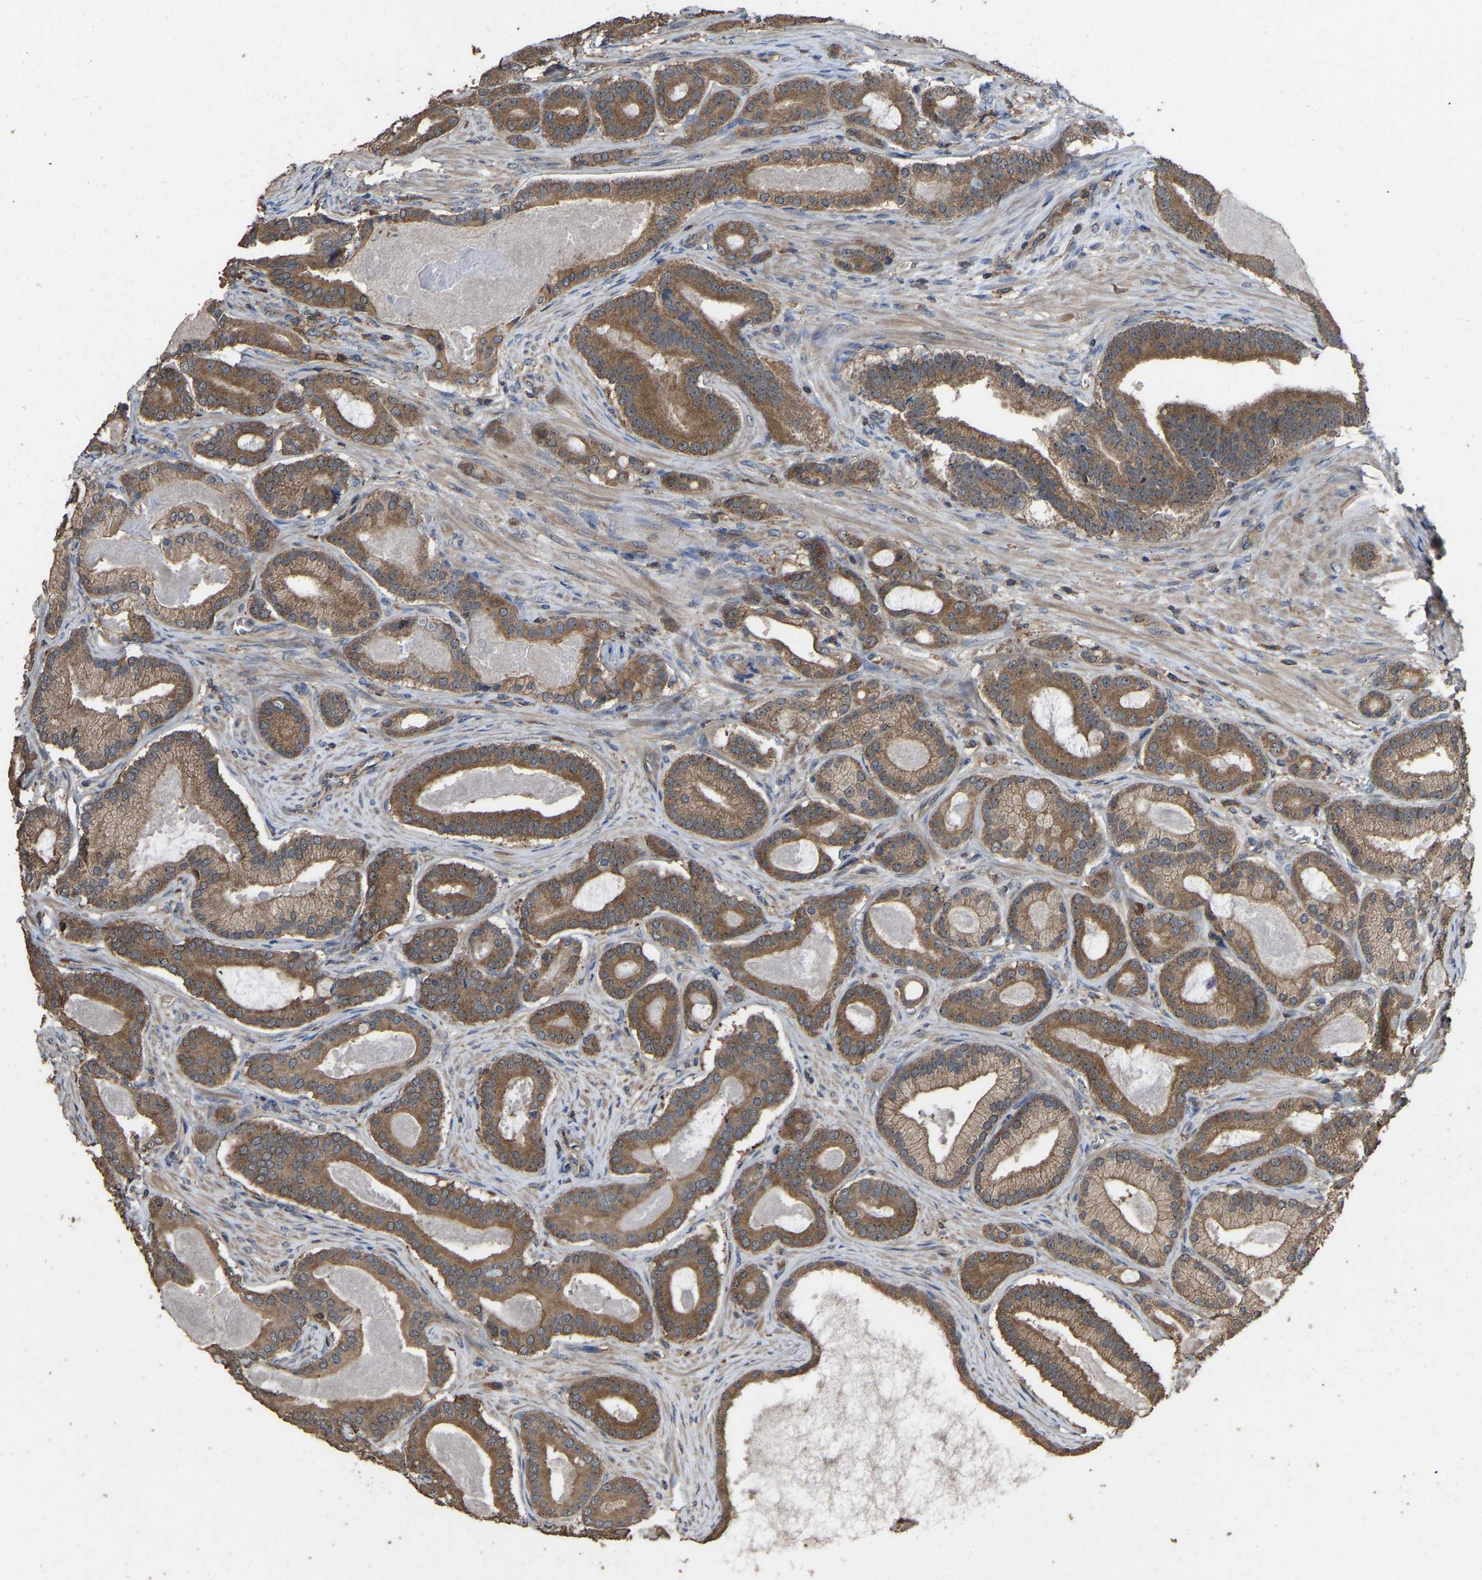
{"staining": {"intensity": "moderate", "quantity": ">75%", "location": "cytoplasmic/membranous"}, "tissue": "prostate cancer", "cell_type": "Tumor cells", "image_type": "cancer", "snomed": [{"axis": "morphology", "description": "Adenocarcinoma, High grade"}, {"axis": "topography", "description": "Prostate"}], "caption": "About >75% of tumor cells in human prostate cancer (high-grade adenocarcinoma) exhibit moderate cytoplasmic/membranous protein positivity as visualized by brown immunohistochemical staining.", "gene": "FHIT", "patient": {"sex": "male", "age": 60}}